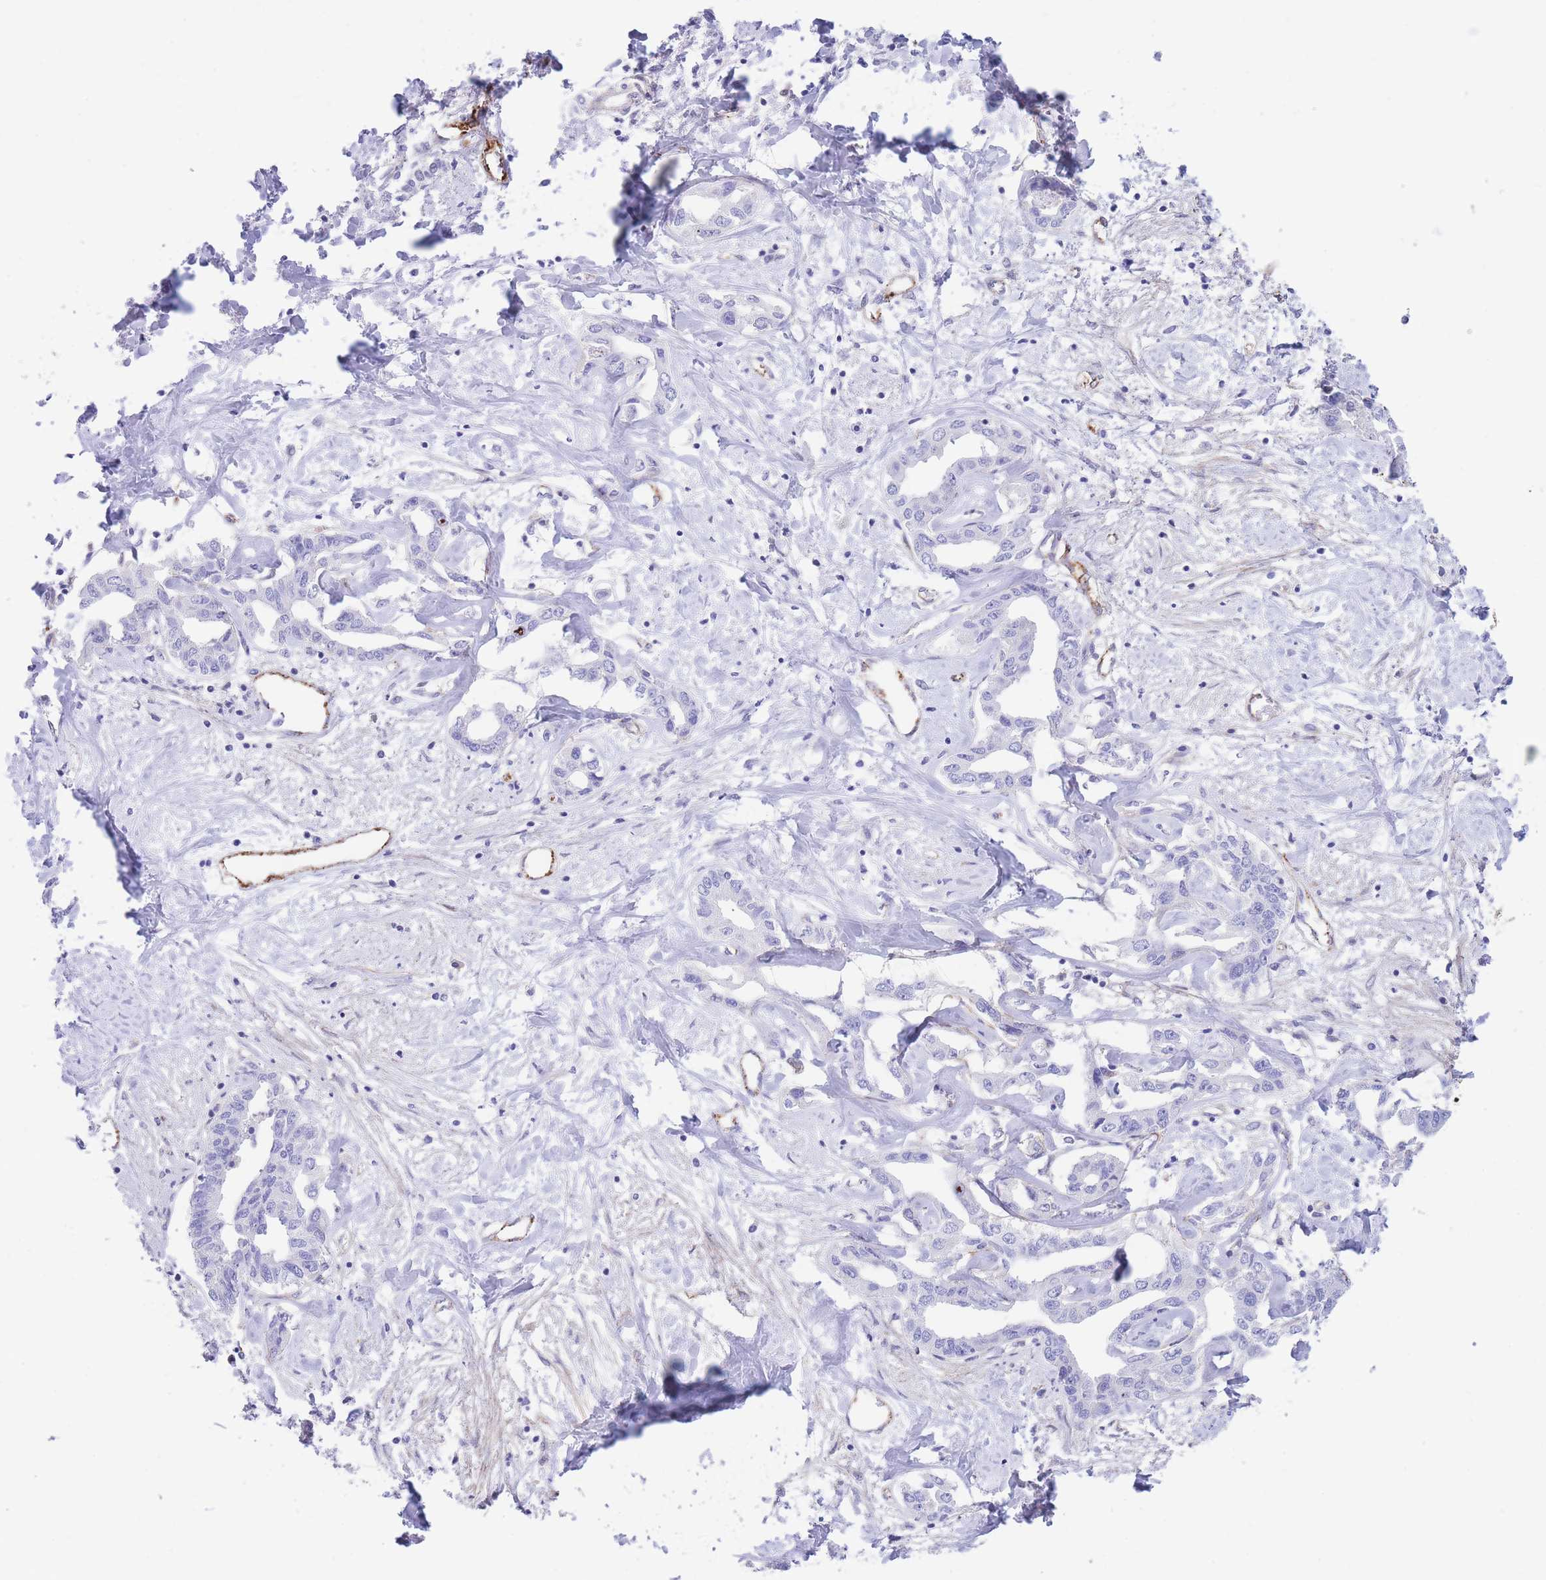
{"staining": {"intensity": "negative", "quantity": "none", "location": "none"}, "tissue": "liver cancer", "cell_type": "Tumor cells", "image_type": "cancer", "snomed": [{"axis": "morphology", "description": "Cholangiocarcinoma"}, {"axis": "topography", "description": "Liver"}], "caption": "A photomicrograph of human liver cancer (cholangiocarcinoma) is negative for staining in tumor cells.", "gene": "DET1", "patient": {"sex": "male", "age": 59}}